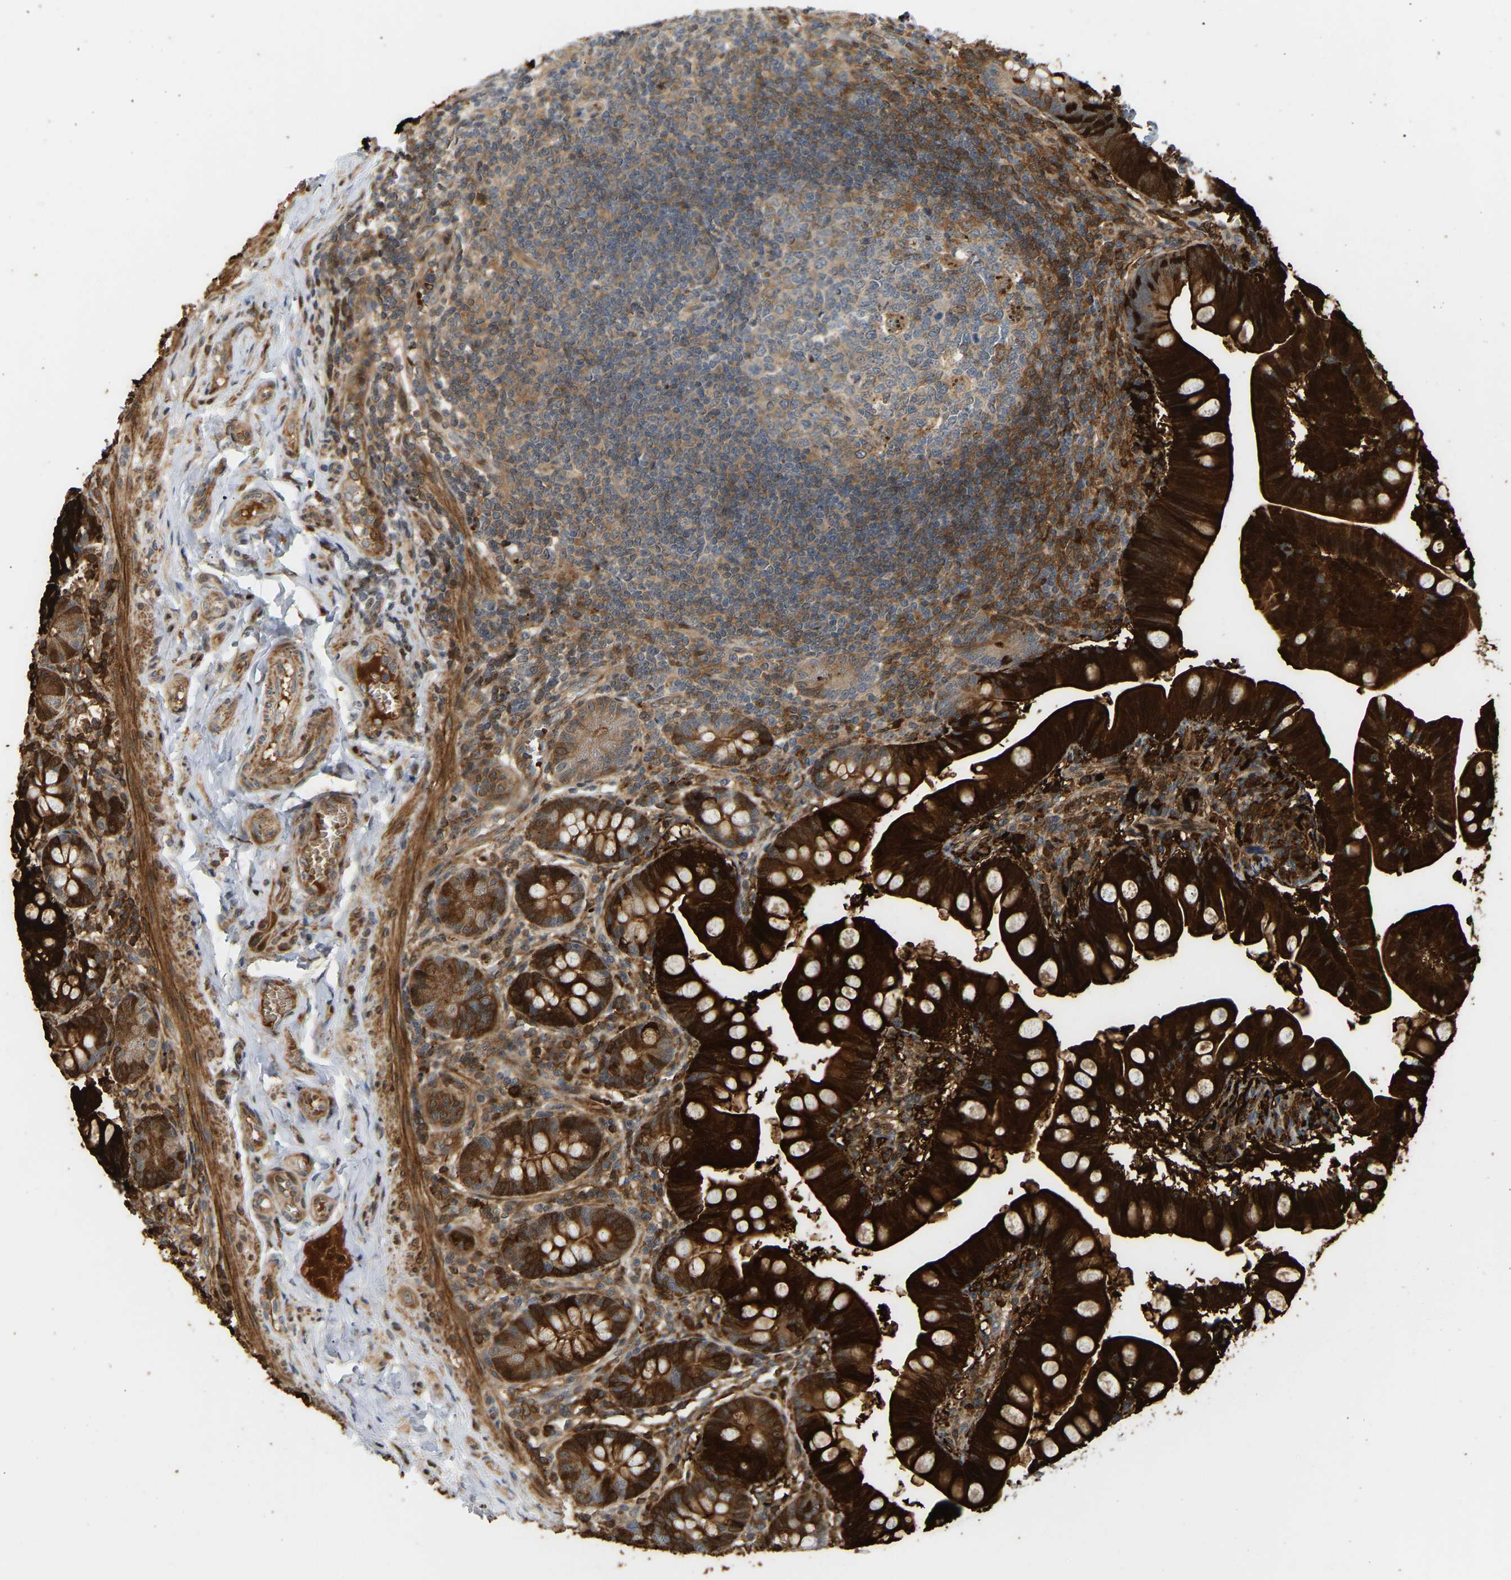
{"staining": {"intensity": "strong", "quantity": ">75%", "location": "cytoplasmic/membranous"}, "tissue": "small intestine", "cell_type": "Glandular cells", "image_type": "normal", "snomed": [{"axis": "morphology", "description": "Normal tissue, NOS"}, {"axis": "topography", "description": "Small intestine"}], "caption": "IHC histopathology image of benign small intestine: small intestine stained using immunohistochemistry (IHC) exhibits high levels of strong protein expression localized specifically in the cytoplasmic/membranous of glandular cells, appearing as a cytoplasmic/membranous brown color.", "gene": "POGLUT2", "patient": {"sex": "male", "age": 7}}